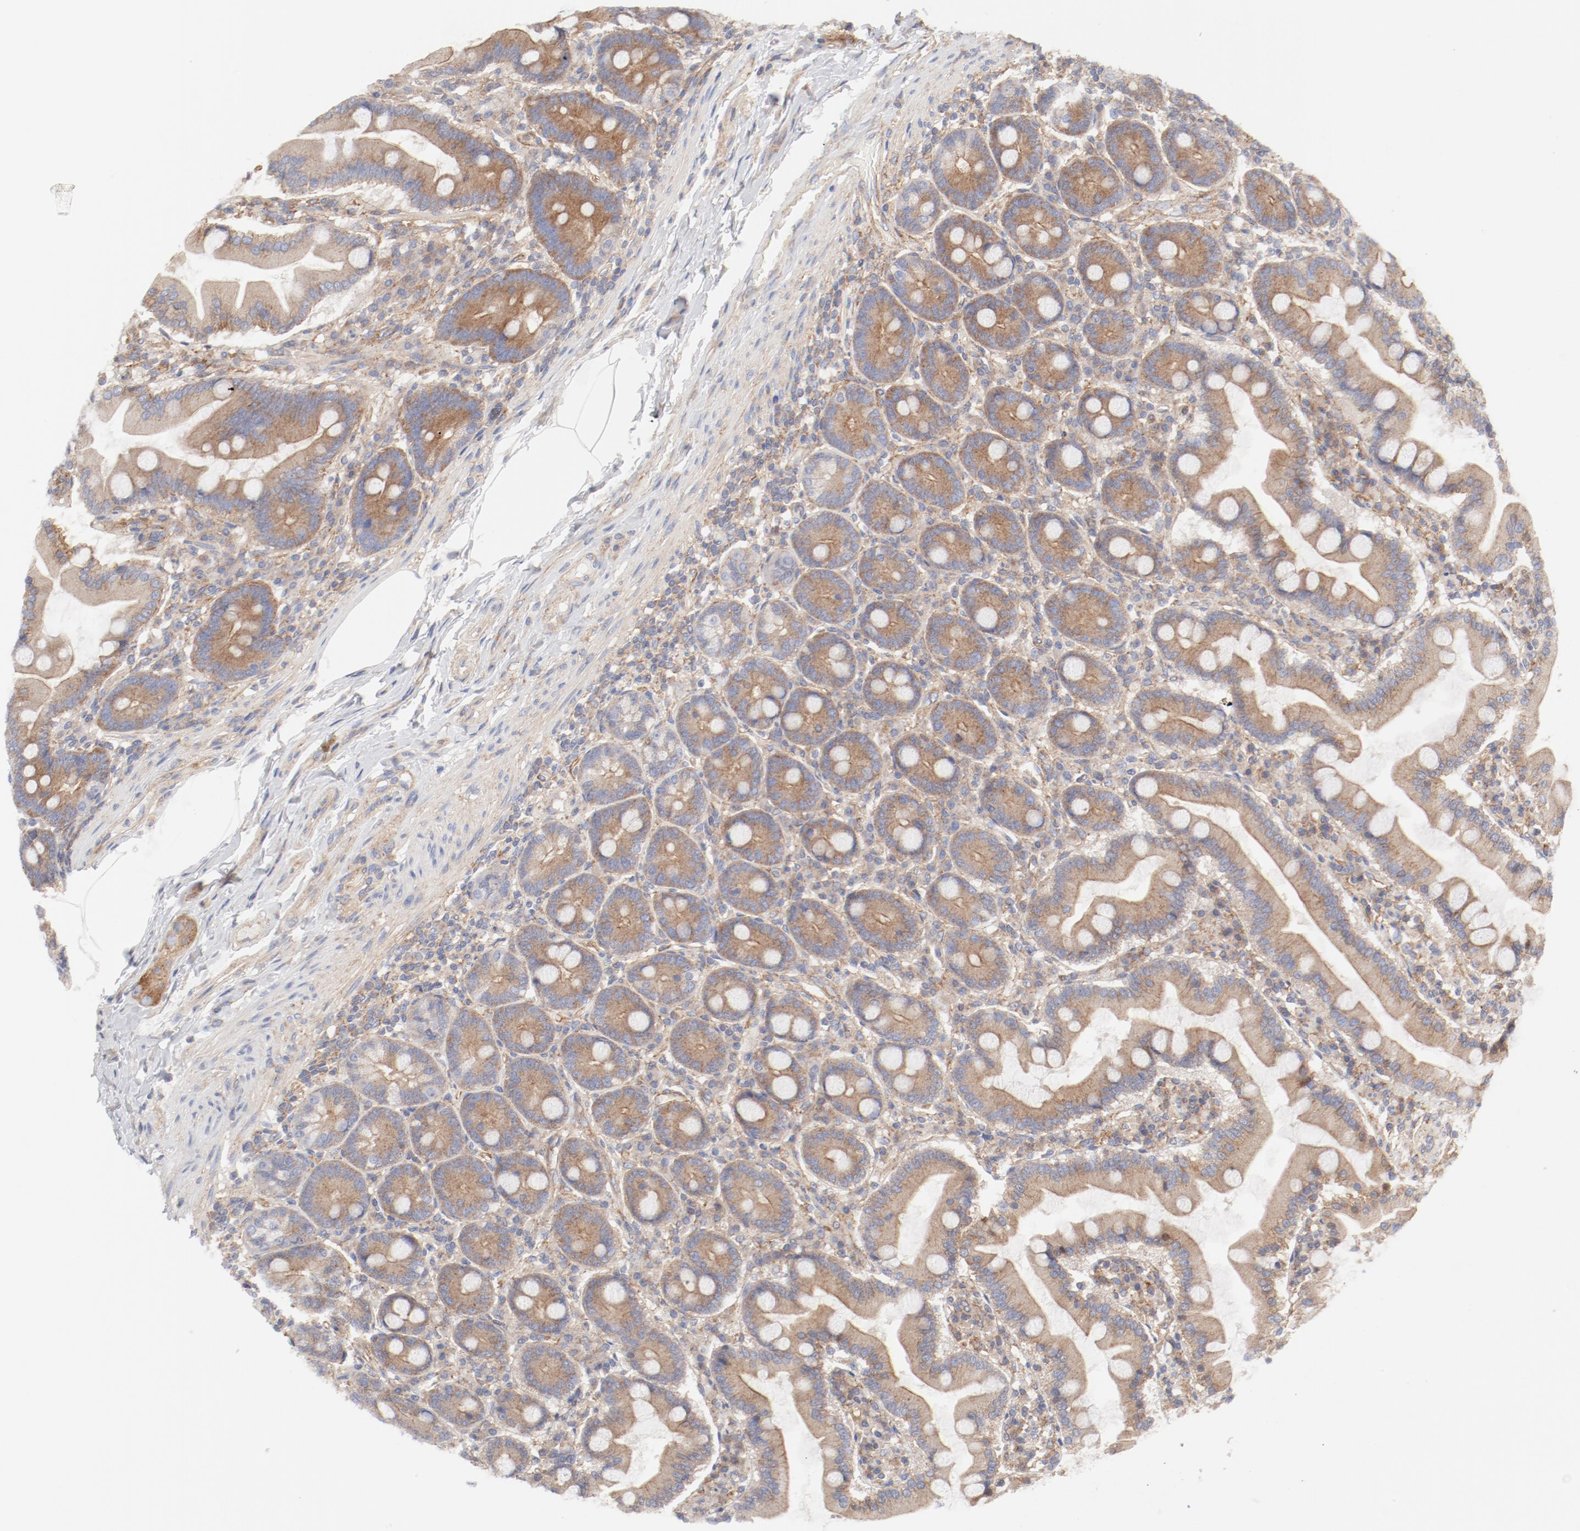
{"staining": {"intensity": "weak", "quantity": ">75%", "location": "cytoplasmic/membranous"}, "tissue": "duodenum", "cell_type": "Glandular cells", "image_type": "normal", "snomed": [{"axis": "morphology", "description": "Normal tissue, NOS"}, {"axis": "topography", "description": "Duodenum"}], "caption": "A histopathology image showing weak cytoplasmic/membranous positivity in approximately >75% of glandular cells in benign duodenum, as visualized by brown immunohistochemical staining.", "gene": "AP2A1", "patient": {"sex": "female", "age": 64}}